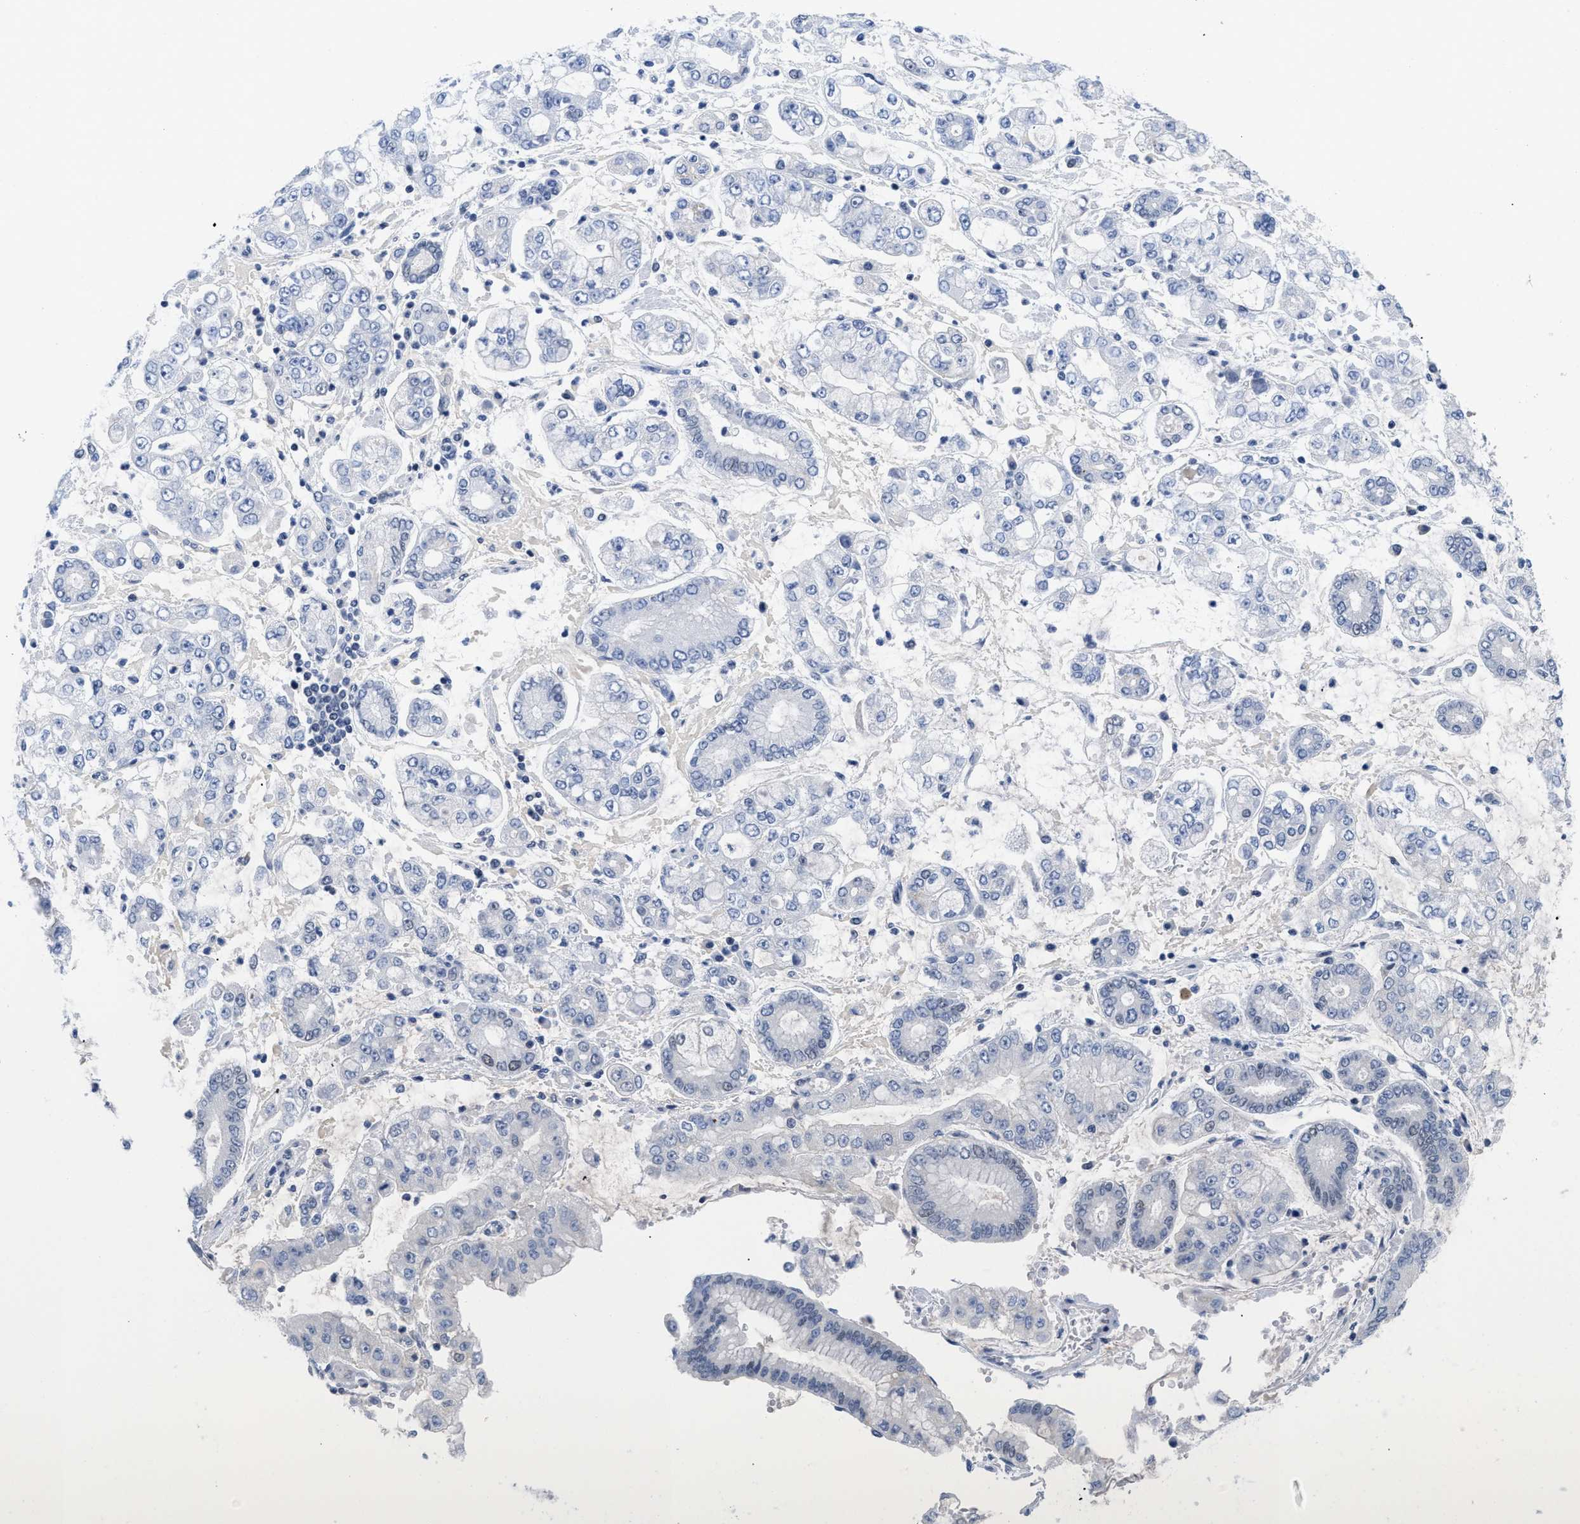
{"staining": {"intensity": "negative", "quantity": "none", "location": "none"}, "tissue": "stomach cancer", "cell_type": "Tumor cells", "image_type": "cancer", "snomed": [{"axis": "morphology", "description": "Adenocarcinoma, NOS"}, {"axis": "topography", "description": "Stomach"}], "caption": "This is an immunohistochemistry (IHC) photomicrograph of human adenocarcinoma (stomach). There is no expression in tumor cells.", "gene": "GGNBP2", "patient": {"sex": "male", "age": 76}}